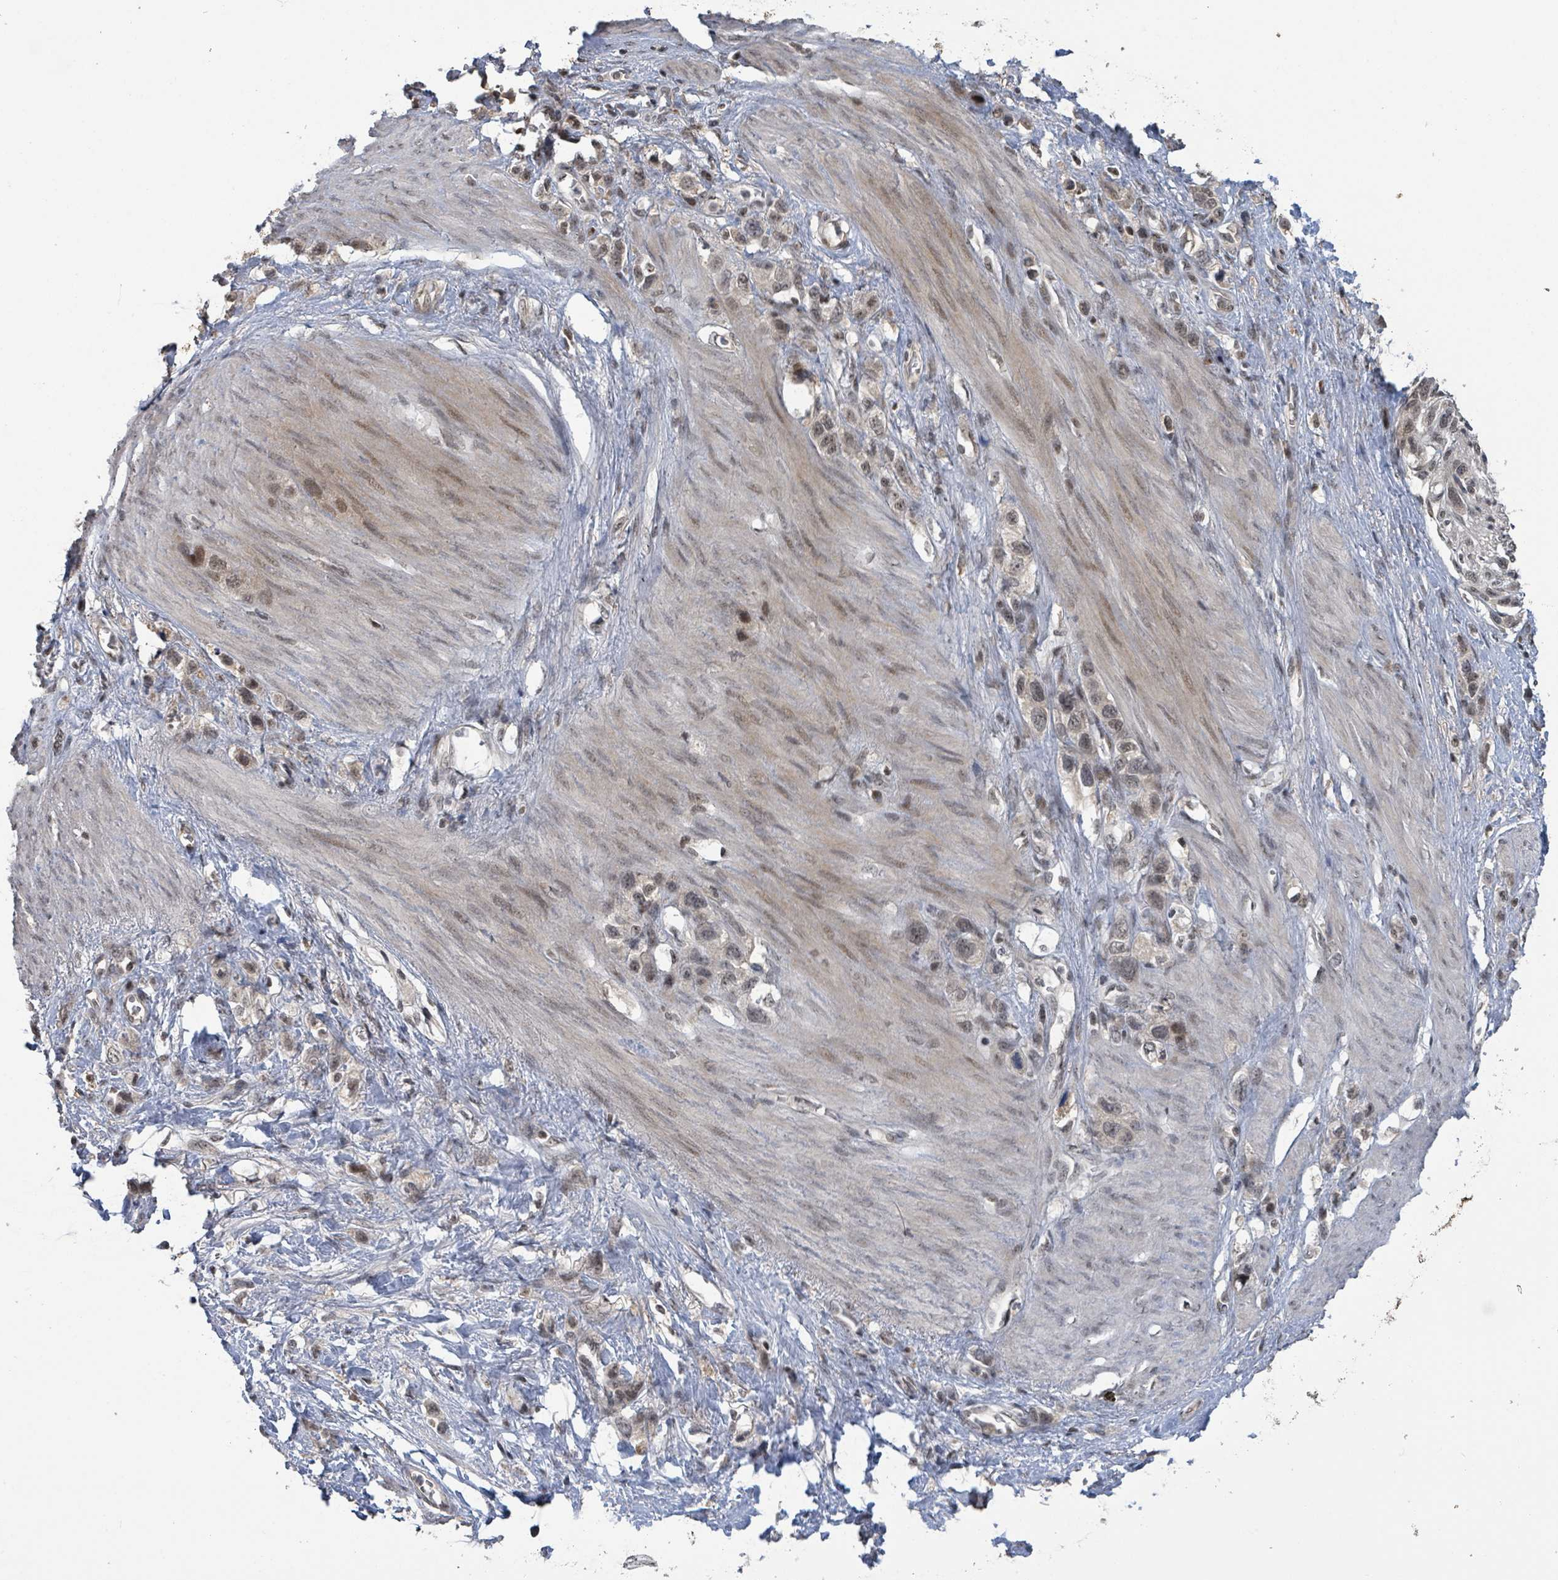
{"staining": {"intensity": "weak", "quantity": ">75%", "location": "nuclear"}, "tissue": "stomach cancer", "cell_type": "Tumor cells", "image_type": "cancer", "snomed": [{"axis": "morphology", "description": "Adenocarcinoma, NOS"}, {"axis": "topography", "description": "Stomach"}], "caption": "Weak nuclear positivity is identified in approximately >75% of tumor cells in stomach cancer (adenocarcinoma). (brown staining indicates protein expression, while blue staining denotes nuclei).", "gene": "ZBTB14", "patient": {"sex": "female", "age": 65}}